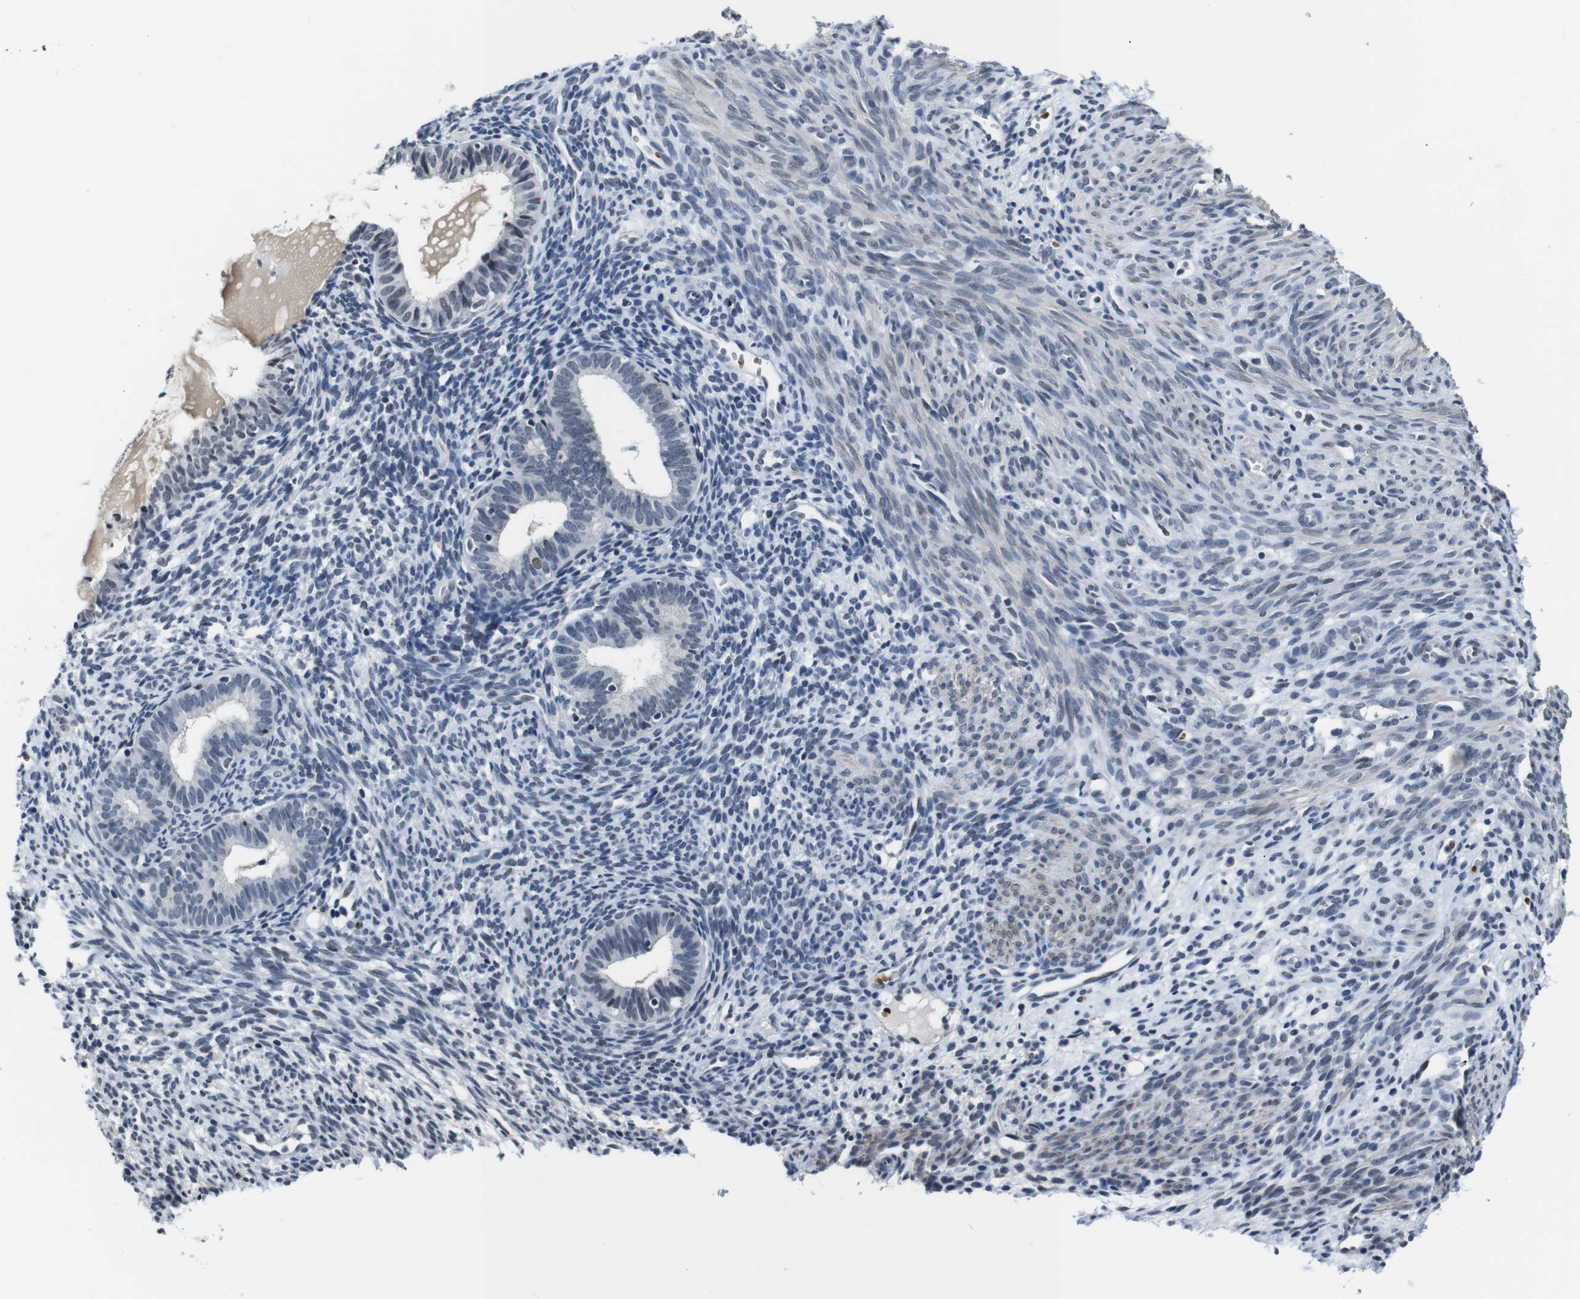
{"staining": {"intensity": "negative", "quantity": "none", "location": "none"}, "tissue": "endometrium", "cell_type": "Cells in endometrial stroma", "image_type": "normal", "snomed": [{"axis": "morphology", "description": "Normal tissue, NOS"}, {"axis": "morphology", "description": "Adenocarcinoma, NOS"}, {"axis": "topography", "description": "Endometrium"}, {"axis": "topography", "description": "Ovary"}], "caption": "The immunohistochemistry (IHC) photomicrograph has no significant staining in cells in endometrial stroma of endometrium.", "gene": "ILDR2", "patient": {"sex": "female", "age": 68}}